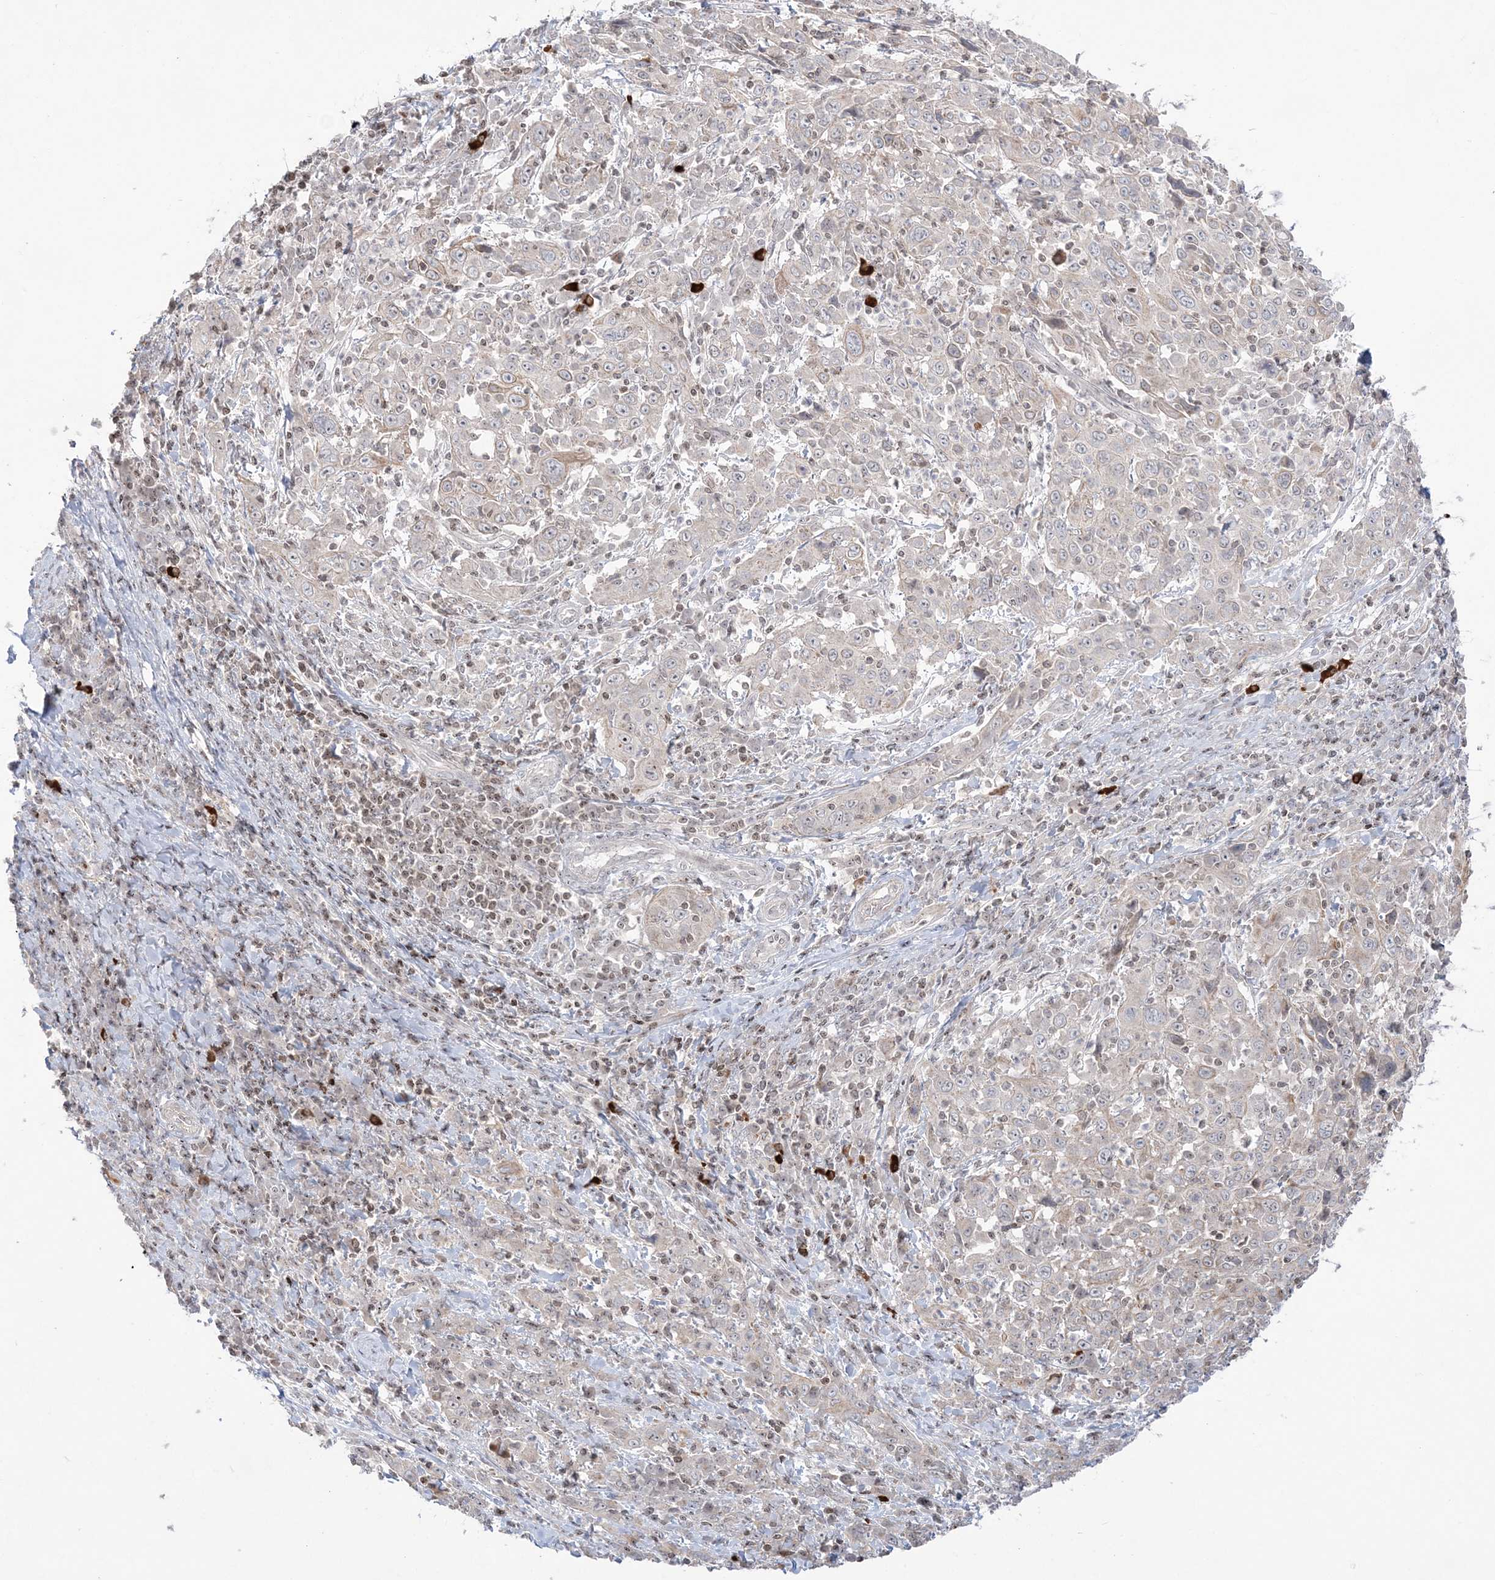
{"staining": {"intensity": "weak", "quantity": "<25%", "location": "cytoplasmic/membranous"}, "tissue": "cervical cancer", "cell_type": "Tumor cells", "image_type": "cancer", "snomed": [{"axis": "morphology", "description": "Squamous cell carcinoma, NOS"}, {"axis": "topography", "description": "Cervix"}], "caption": "A high-resolution photomicrograph shows immunohistochemistry (IHC) staining of cervical squamous cell carcinoma, which demonstrates no significant expression in tumor cells.", "gene": "SH3BP4", "patient": {"sex": "female", "age": 46}}